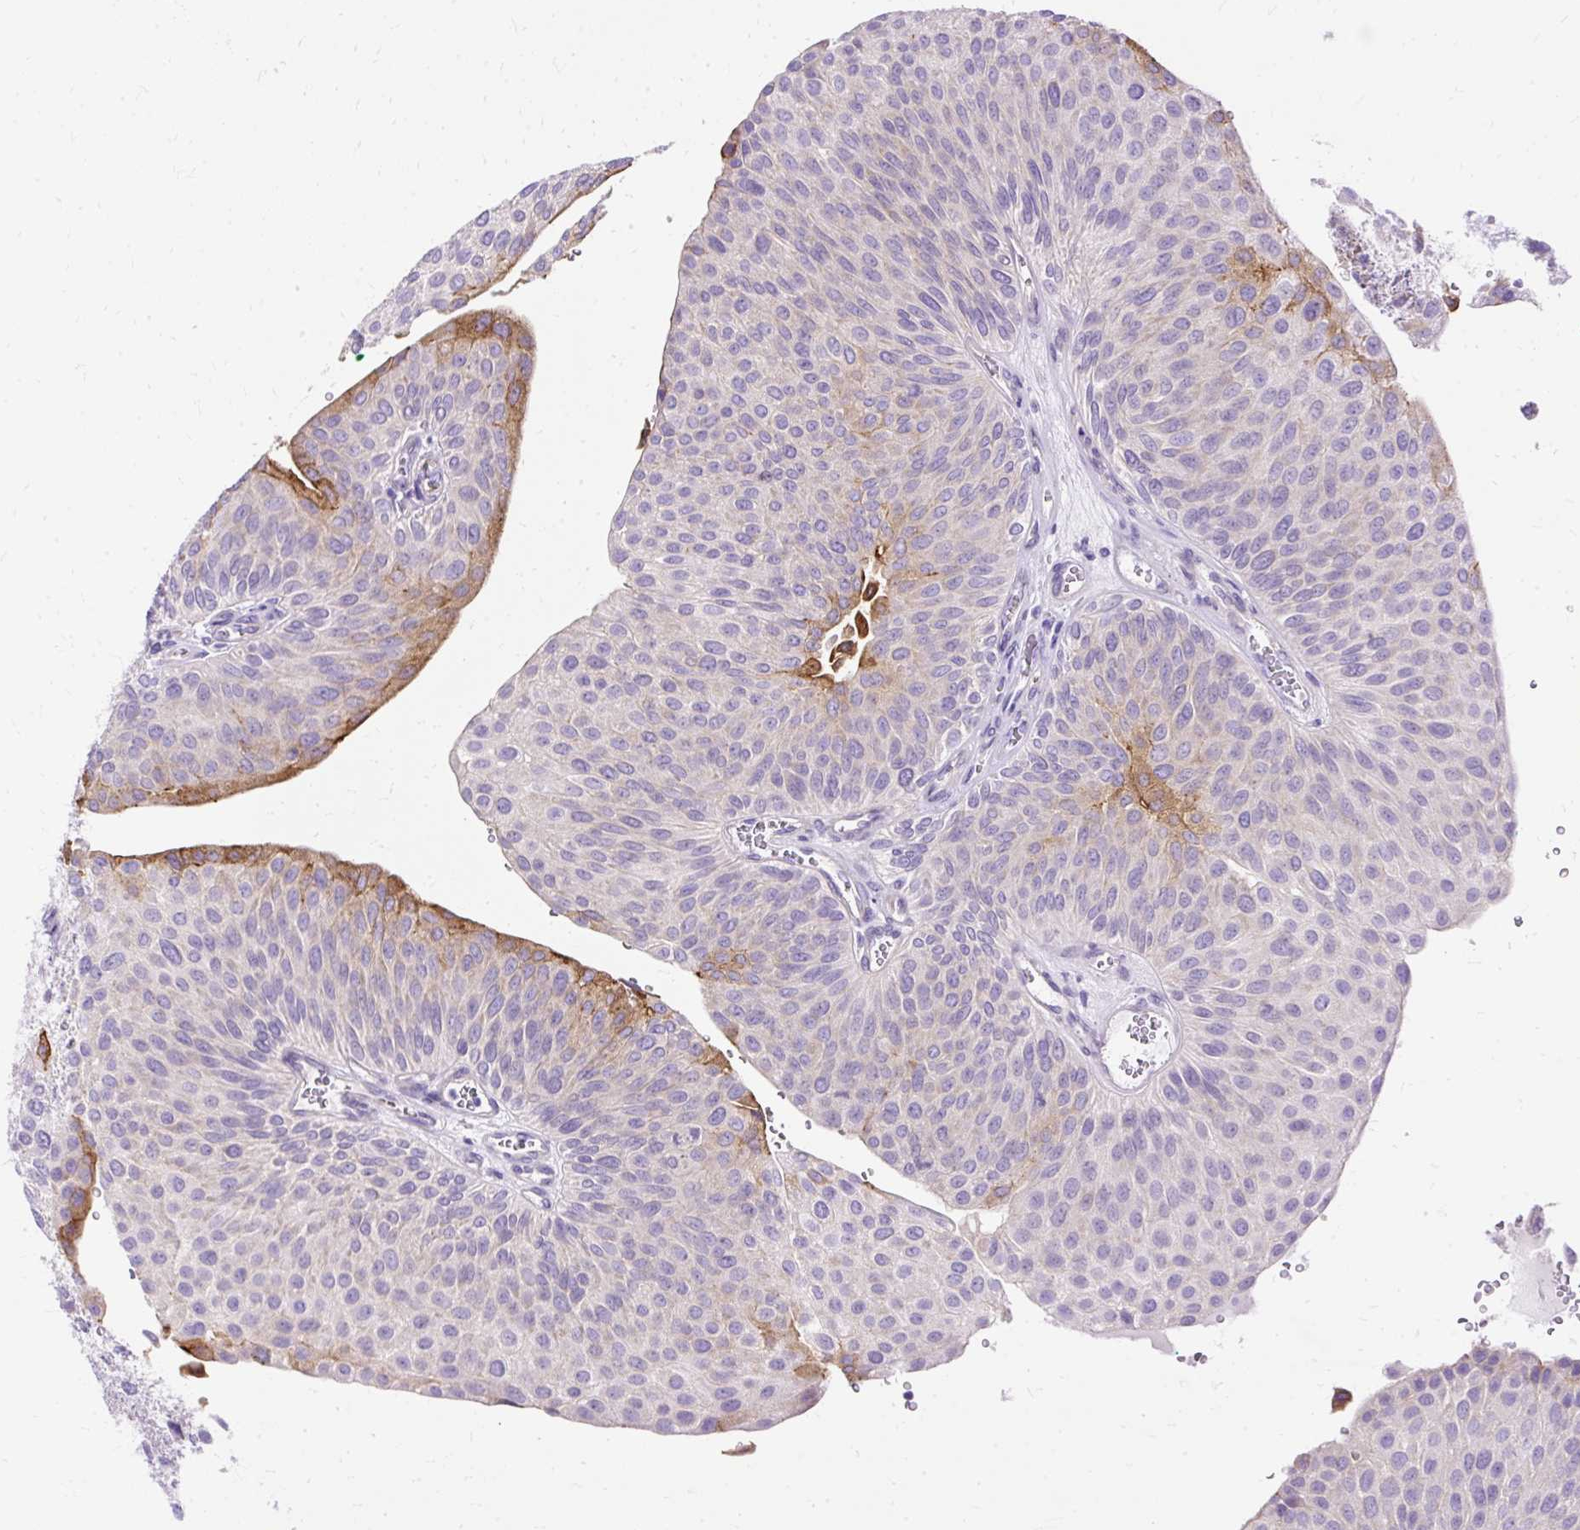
{"staining": {"intensity": "moderate", "quantity": "<25%", "location": "cytoplasmic/membranous"}, "tissue": "urothelial cancer", "cell_type": "Tumor cells", "image_type": "cancer", "snomed": [{"axis": "morphology", "description": "Urothelial carcinoma, NOS"}, {"axis": "topography", "description": "Urinary bladder"}], "caption": "Transitional cell carcinoma stained for a protein (brown) reveals moderate cytoplasmic/membranous positive expression in approximately <25% of tumor cells.", "gene": "MYO6", "patient": {"sex": "male", "age": 67}}